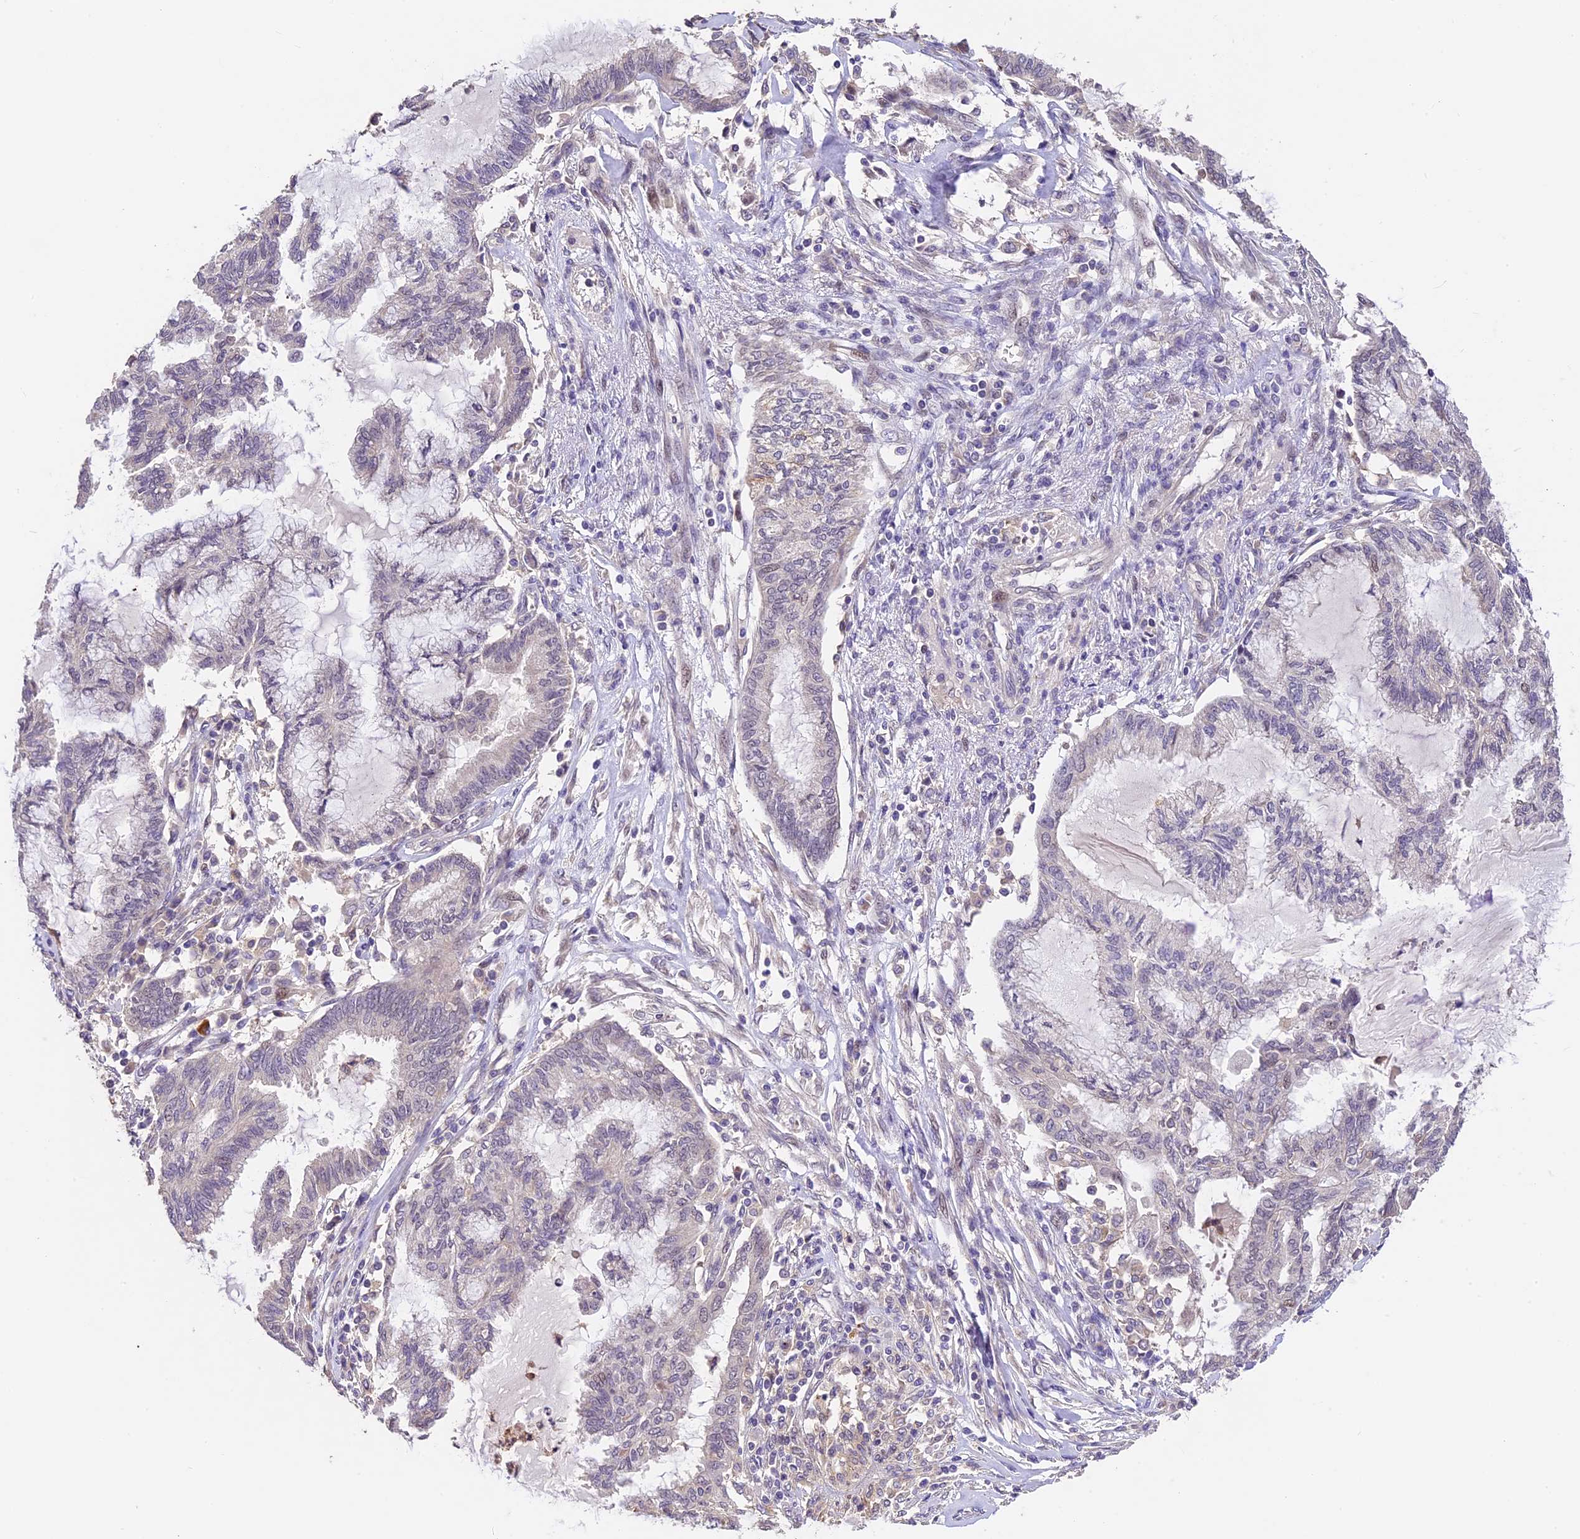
{"staining": {"intensity": "negative", "quantity": "none", "location": "none"}, "tissue": "endometrial cancer", "cell_type": "Tumor cells", "image_type": "cancer", "snomed": [{"axis": "morphology", "description": "Adenocarcinoma, NOS"}, {"axis": "topography", "description": "Endometrium"}], "caption": "Immunohistochemistry (IHC) image of neoplastic tissue: human endometrial adenocarcinoma stained with DAB (3,3'-diaminobenzidine) demonstrates no significant protein positivity in tumor cells.", "gene": "DGKH", "patient": {"sex": "female", "age": 86}}